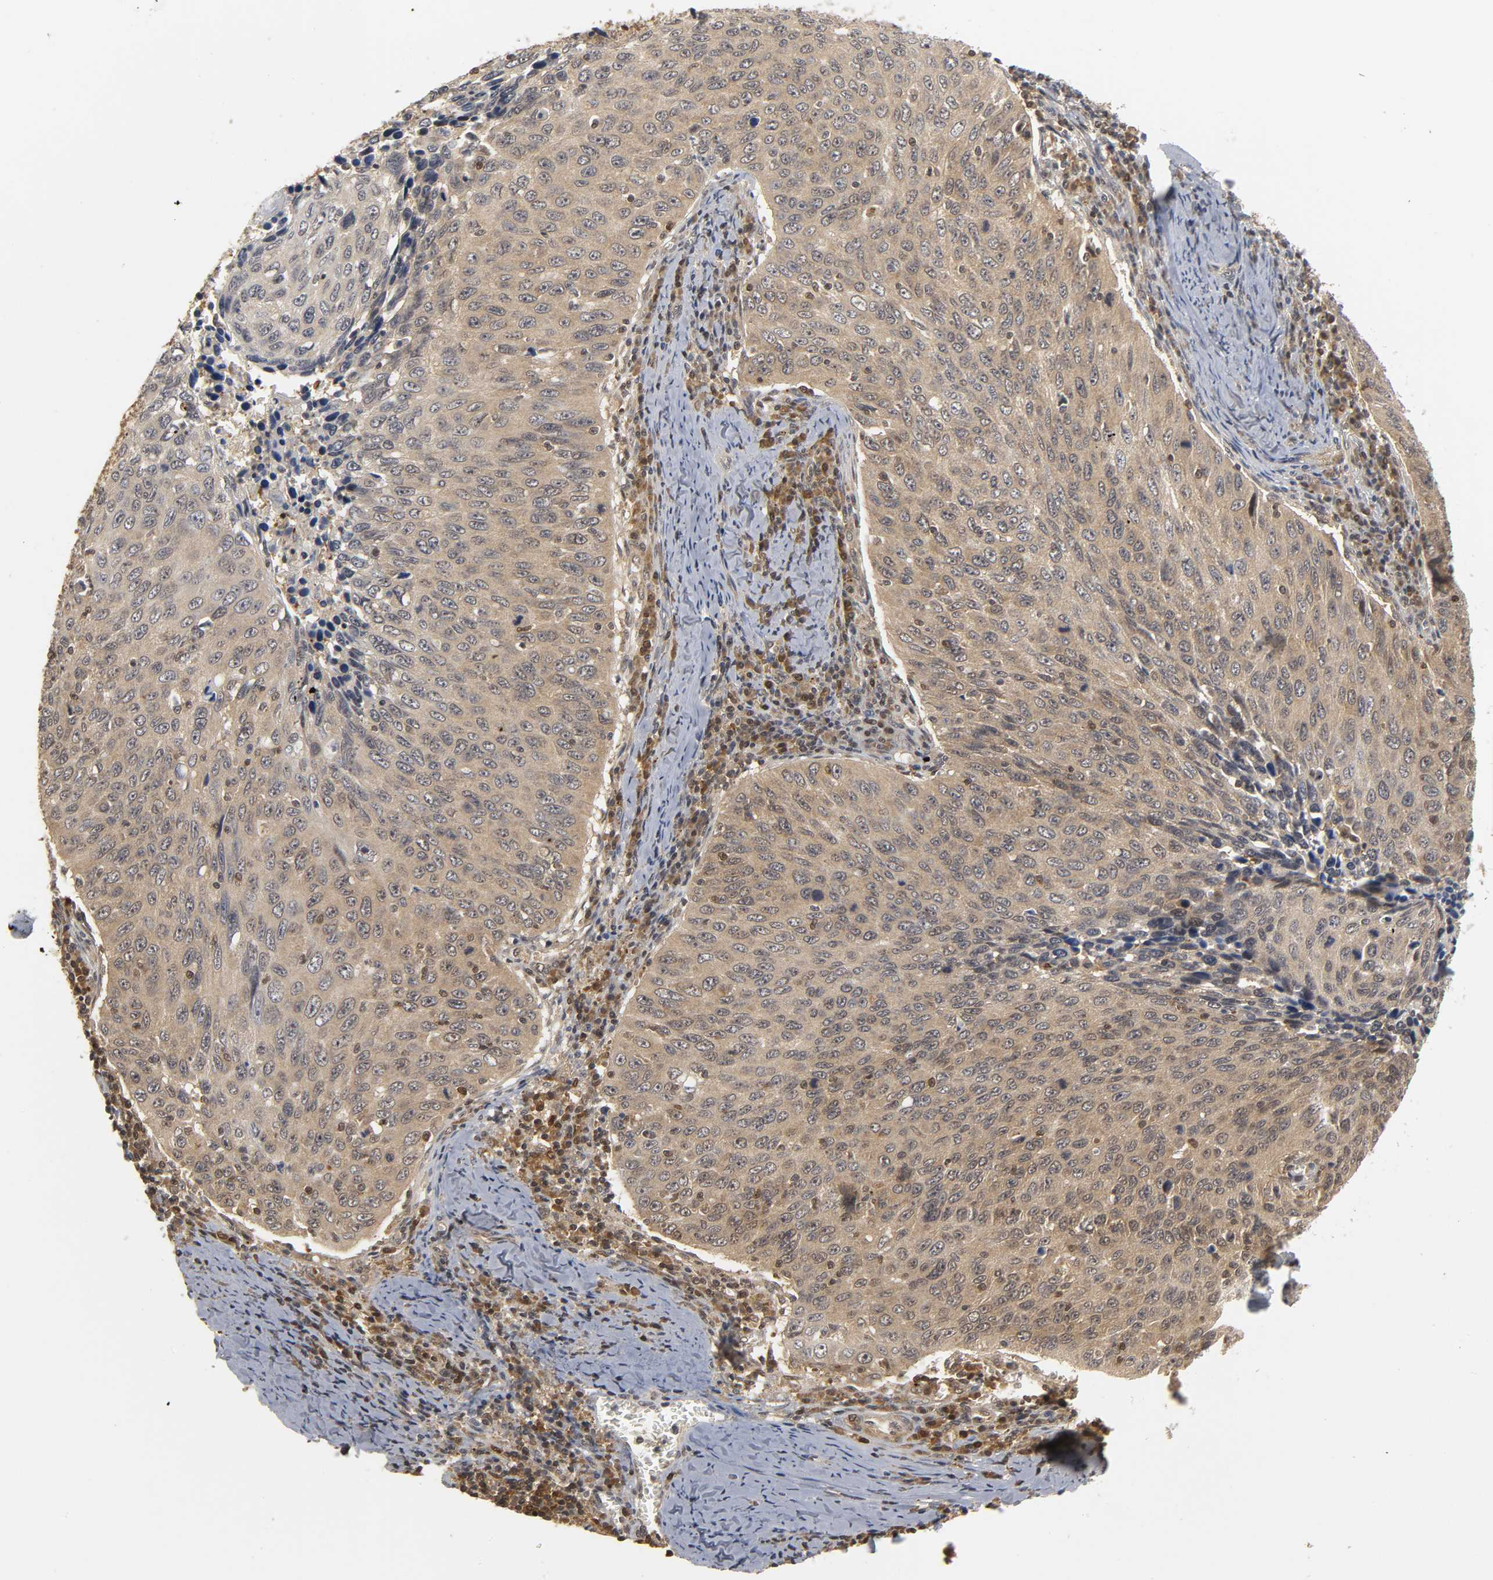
{"staining": {"intensity": "moderate", "quantity": ">75%", "location": "cytoplasmic/membranous"}, "tissue": "cervical cancer", "cell_type": "Tumor cells", "image_type": "cancer", "snomed": [{"axis": "morphology", "description": "Squamous cell carcinoma, NOS"}, {"axis": "topography", "description": "Cervix"}], "caption": "A photomicrograph of cervical cancer (squamous cell carcinoma) stained for a protein exhibits moderate cytoplasmic/membranous brown staining in tumor cells. The staining was performed using DAB (3,3'-diaminobenzidine), with brown indicating positive protein expression. Nuclei are stained blue with hematoxylin.", "gene": "PARK7", "patient": {"sex": "female", "age": 53}}